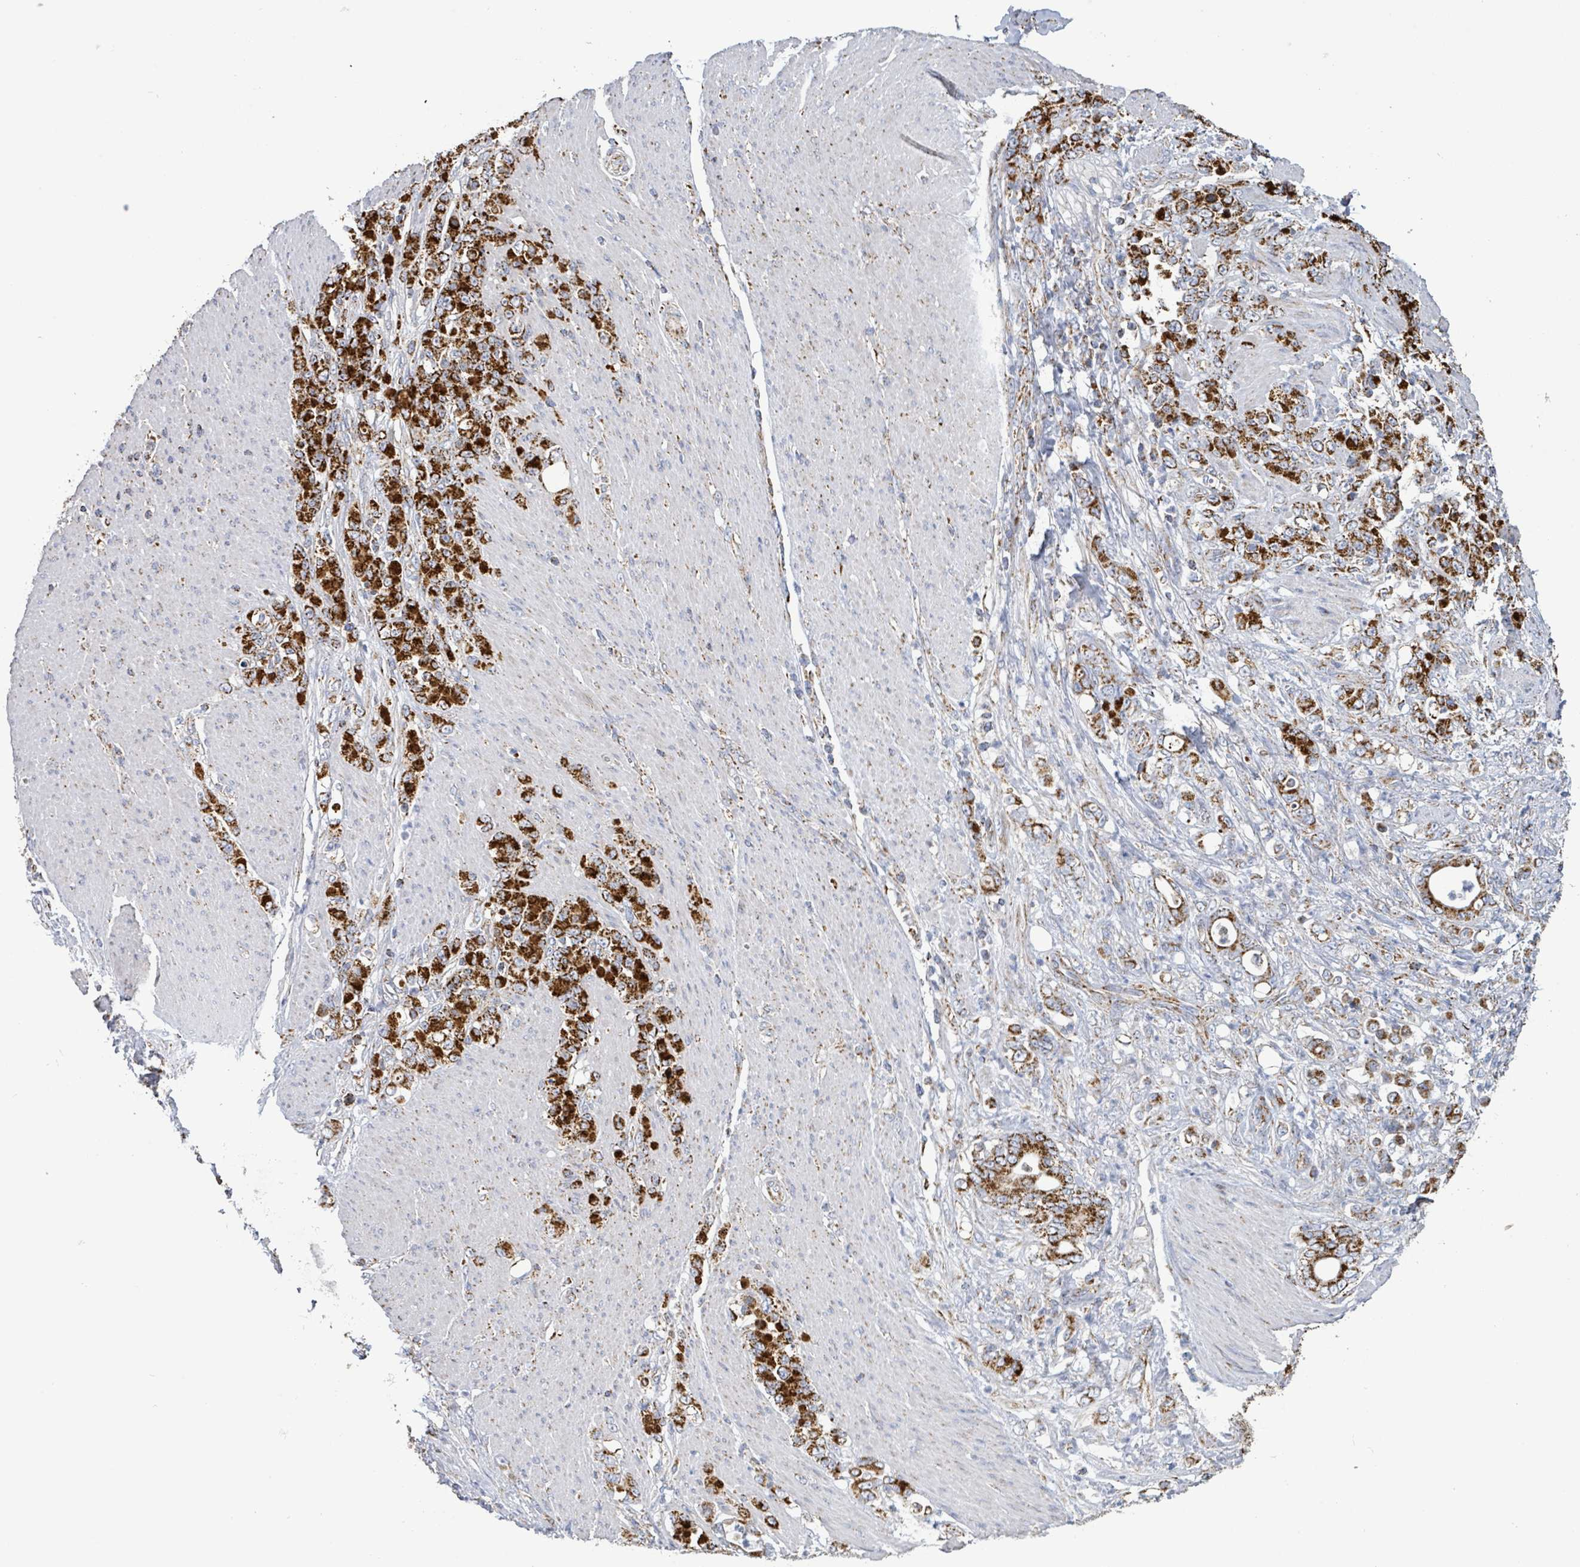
{"staining": {"intensity": "strong", "quantity": ">75%", "location": "cytoplasmic/membranous"}, "tissue": "stomach cancer", "cell_type": "Tumor cells", "image_type": "cancer", "snomed": [{"axis": "morphology", "description": "Adenocarcinoma, NOS"}, {"axis": "topography", "description": "Stomach"}], "caption": "A histopathology image of stomach cancer (adenocarcinoma) stained for a protein reveals strong cytoplasmic/membranous brown staining in tumor cells.", "gene": "SUCLG2", "patient": {"sex": "female", "age": 79}}